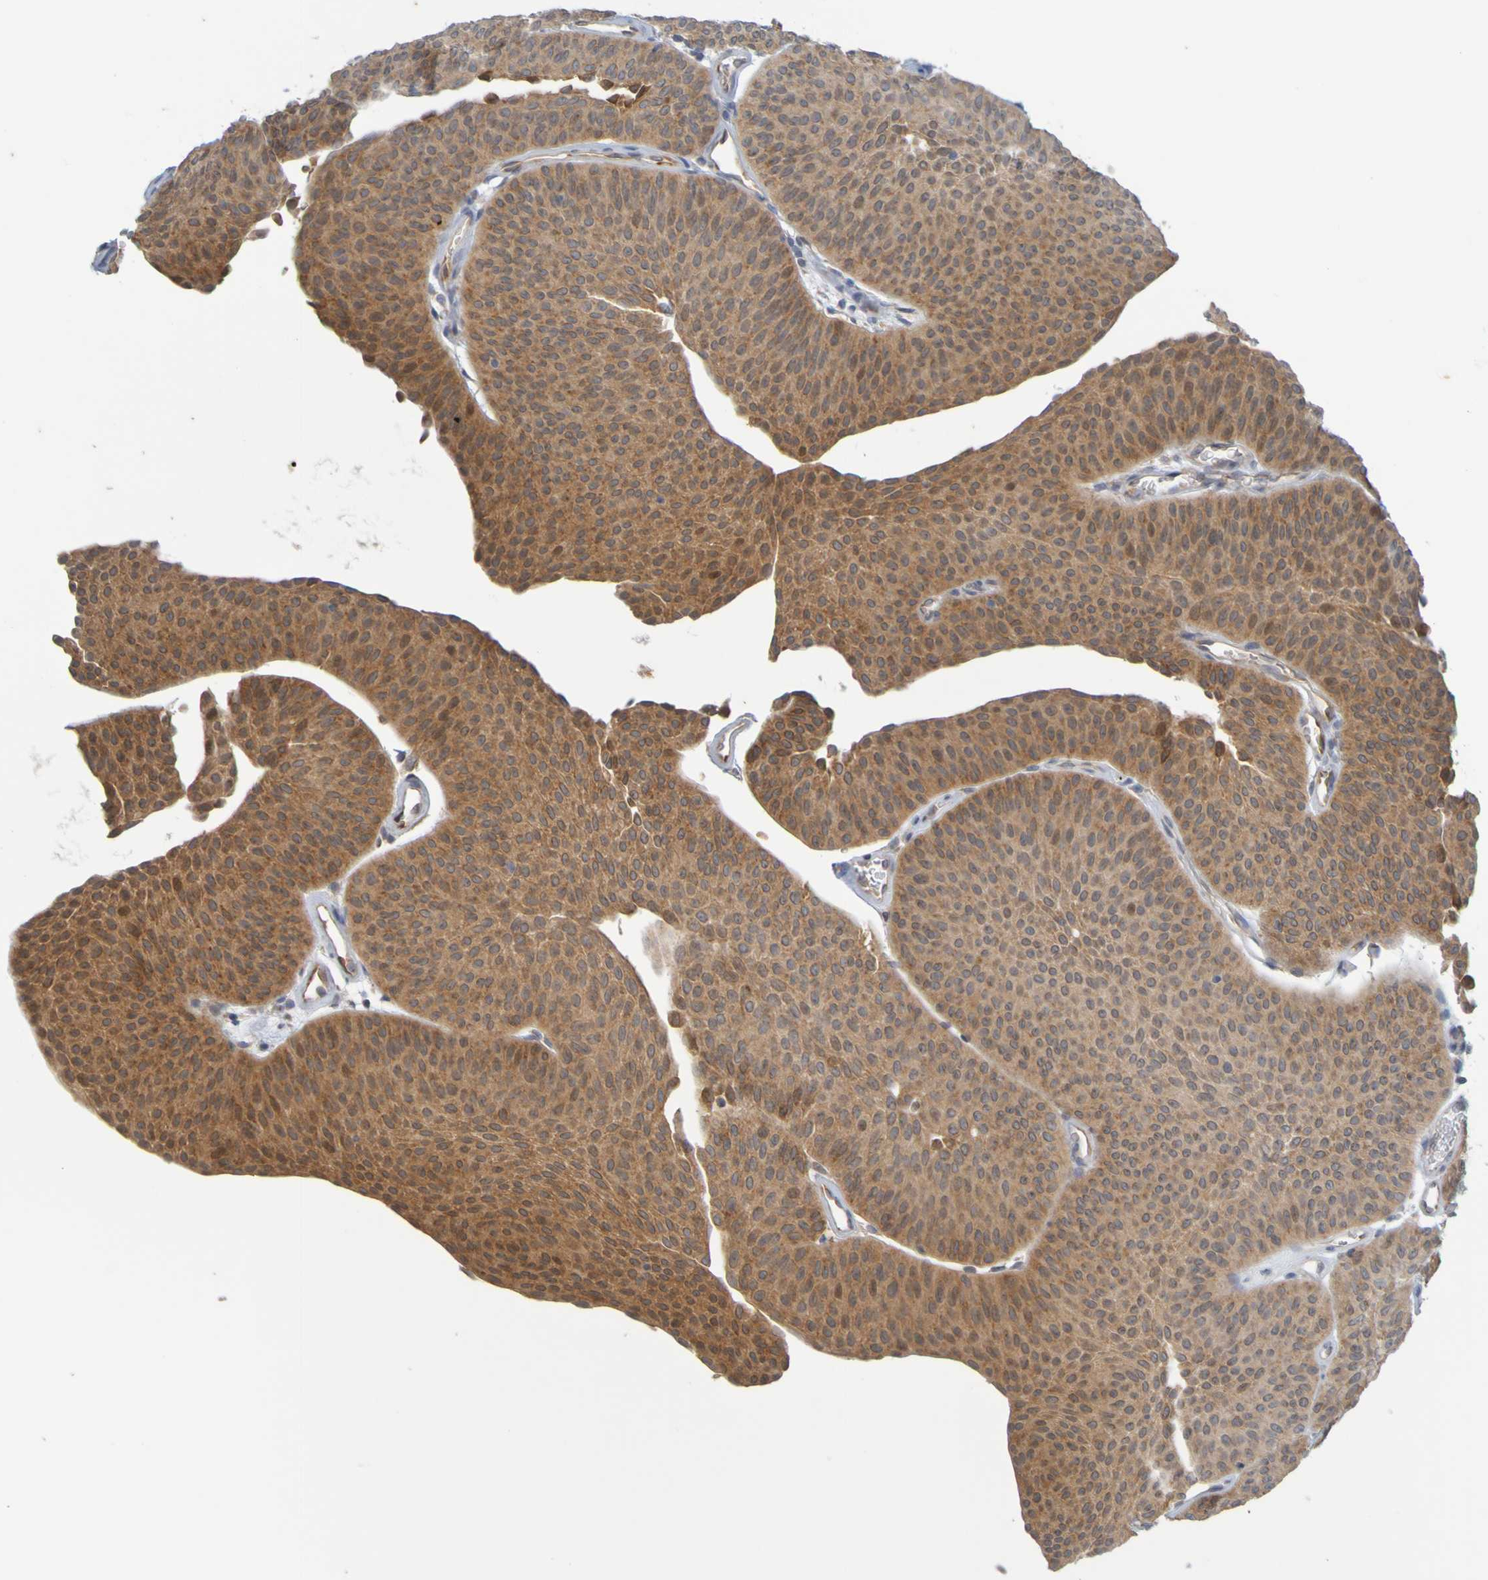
{"staining": {"intensity": "moderate", "quantity": ">75%", "location": "cytoplasmic/membranous"}, "tissue": "urothelial cancer", "cell_type": "Tumor cells", "image_type": "cancer", "snomed": [{"axis": "morphology", "description": "Urothelial carcinoma, Low grade"}, {"axis": "topography", "description": "Urinary bladder"}], "caption": "Moderate cytoplasmic/membranous protein staining is present in approximately >75% of tumor cells in low-grade urothelial carcinoma. The staining is performed using DAB (3,3'-diaminobenzidine) brown chromogen to label protein expression. The nuclei are counter-stained blue using hematoxylin.", "gene": "MOGS", "patient": {"sex": "female", "age": 60}}